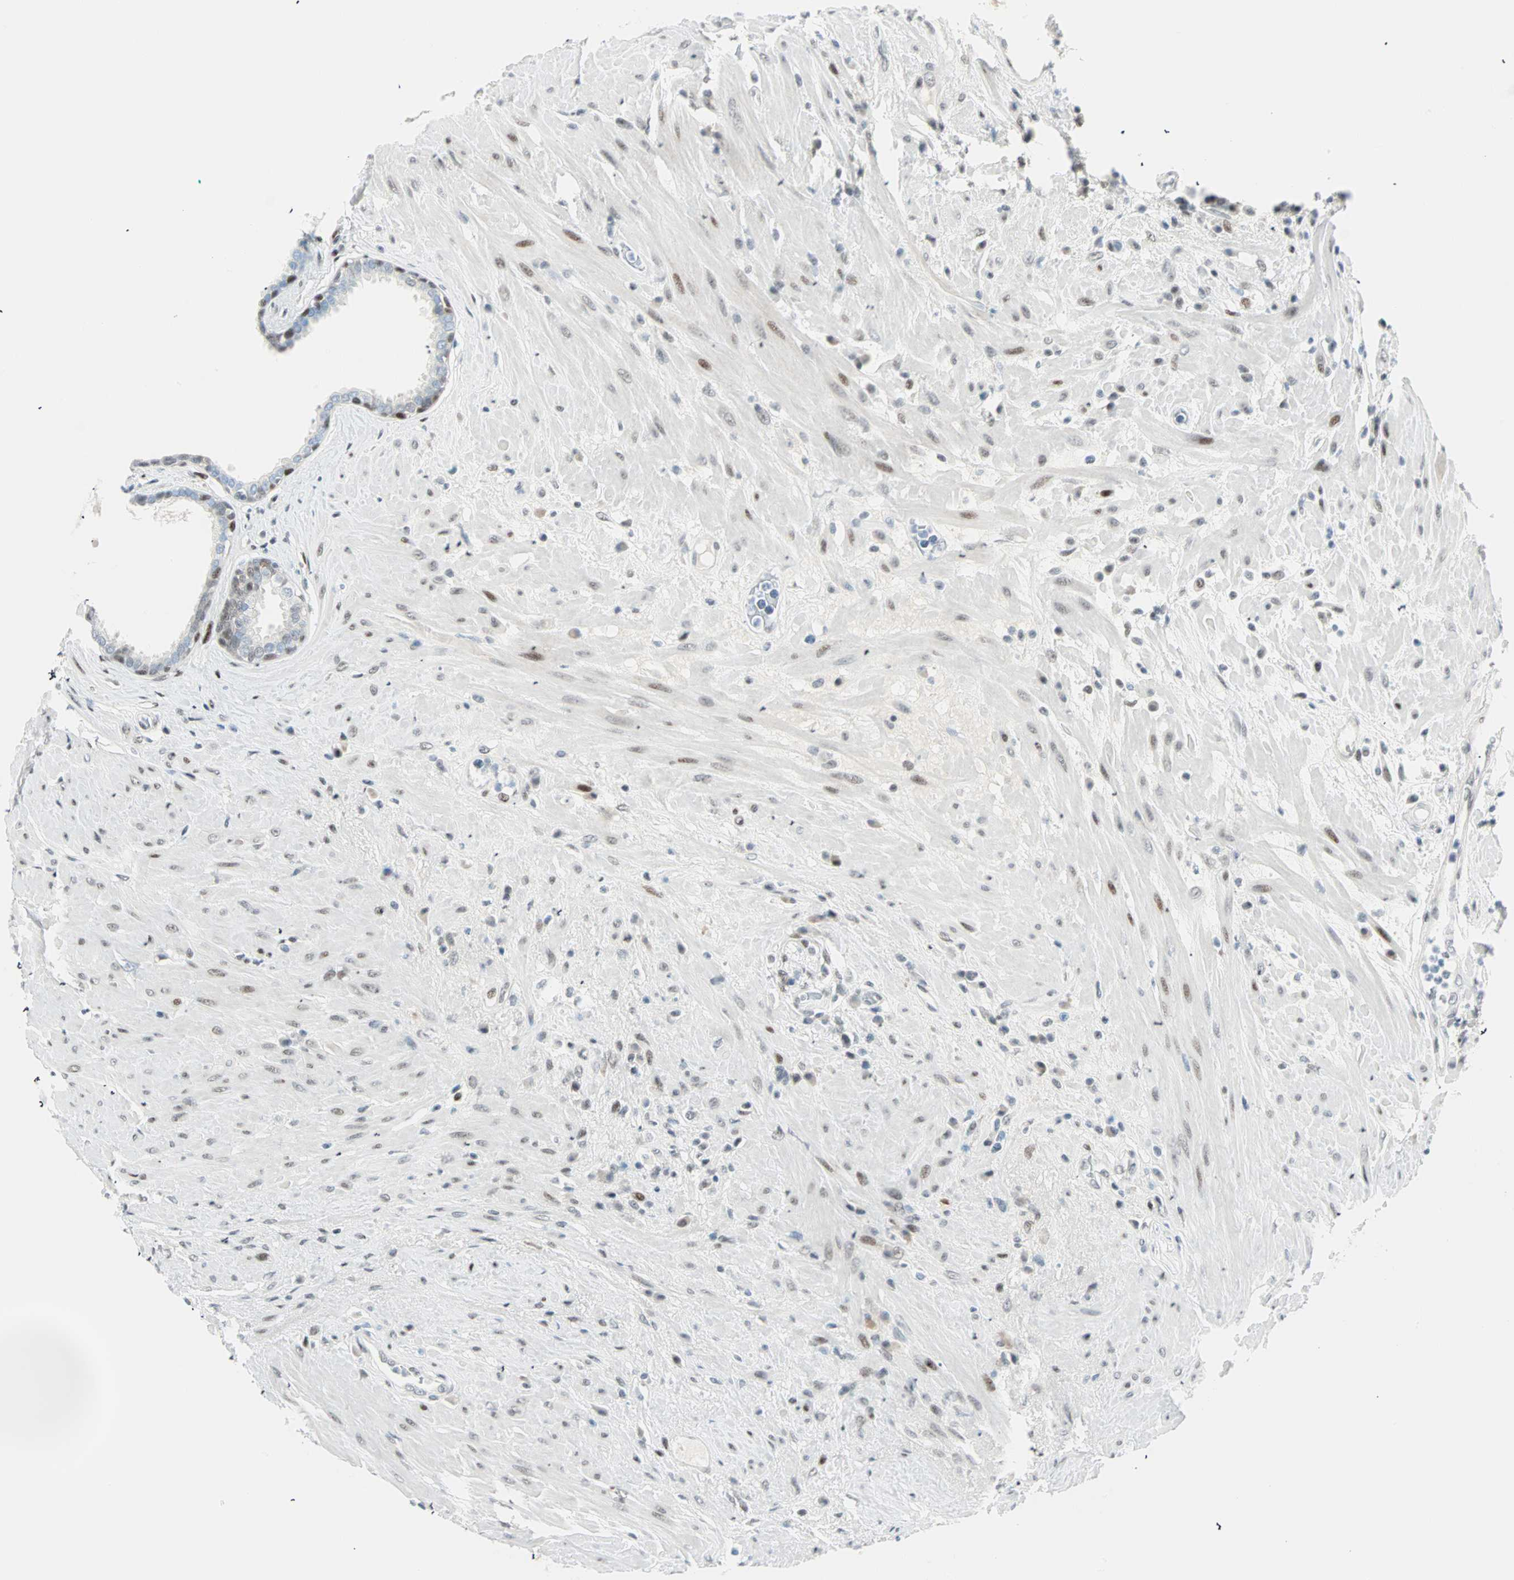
{"staining": {"intensity": "moderate", "quantity": "<25%", "location": "nuclear"}, "tissue": "seminal vesicle", "cell_type": "Glandular cells", "image_type": "normal", "snomed": [{"axis": "morphology", "description": "Normal tissue, NOS"}, {"axis": "topography", "description": "Seminal veicle"}], "caption": "Immunohistochemical staining of benign human seminal vesicle exhibits moderate nuclear protein staining in about <25% of glandular cells. The protein is stained brown, and the nuclei are stained in blue (DAB (3,3'-diaminobenzidine) IHC with brightfield microscopy, high magnification).", "gene": "PKNOX1", "patient": {"sex": "male", "age": 61}}